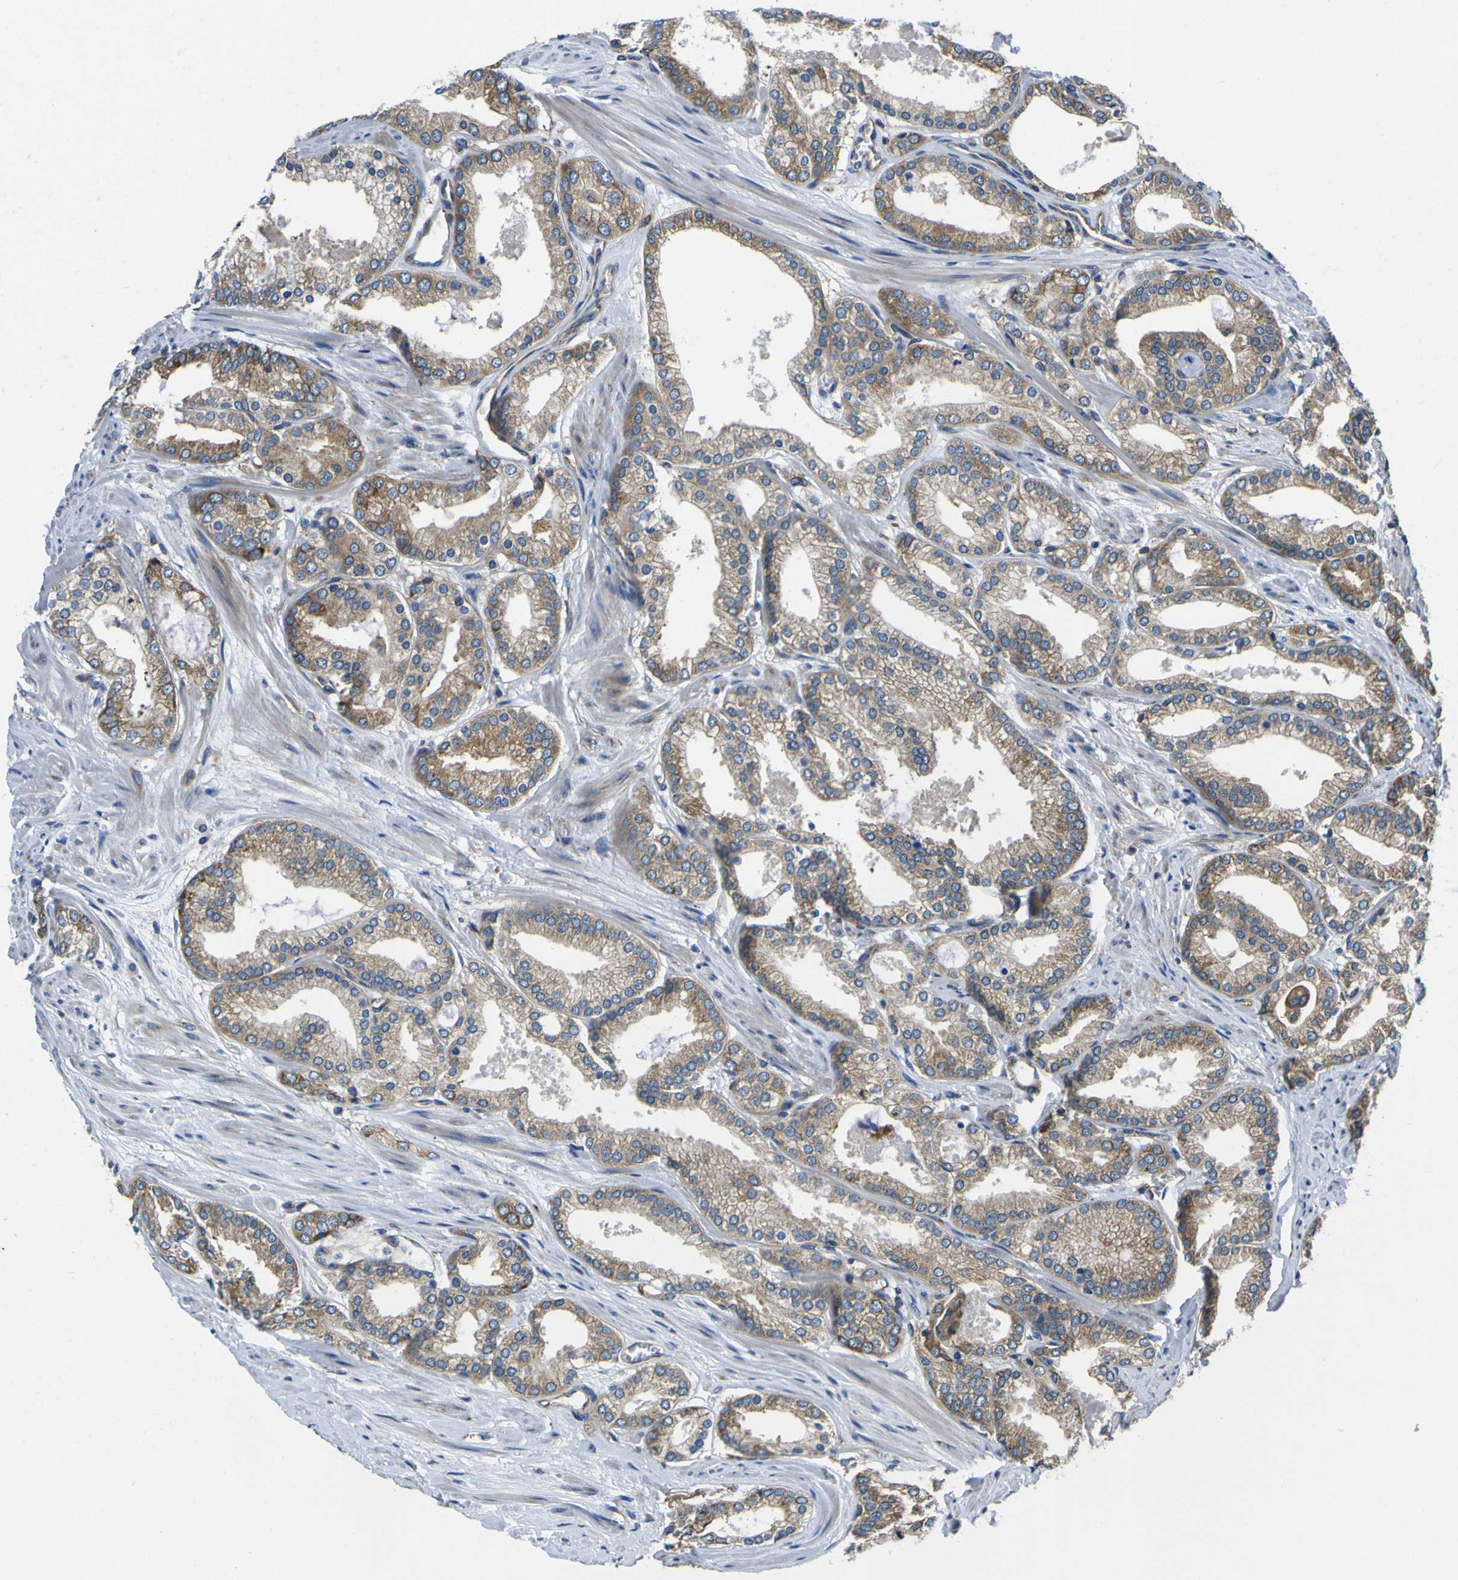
{"staining": {"intensity": "weak", "quantity": ">75%", "location": "cytoplasmic/membranous"}, "tissue": "prostate cancer", "cell_type": "Tumor cells", "image_type": "cancer", "snomed": [{"axis": "morphology", "description": "Adenocarcinoma, High grade"}, {"axis": "topography", "description": "Prostate"}], "caption": "Prostate cancer (adenocarcinoma (high-grade)) was stained to show a protein in brown. There is low levels of weak cytoplasmic/membranous staining in approximately >75% of tumor cells.", "gene": "RPSA", "patient": {"sex": "male", "age": 61}}